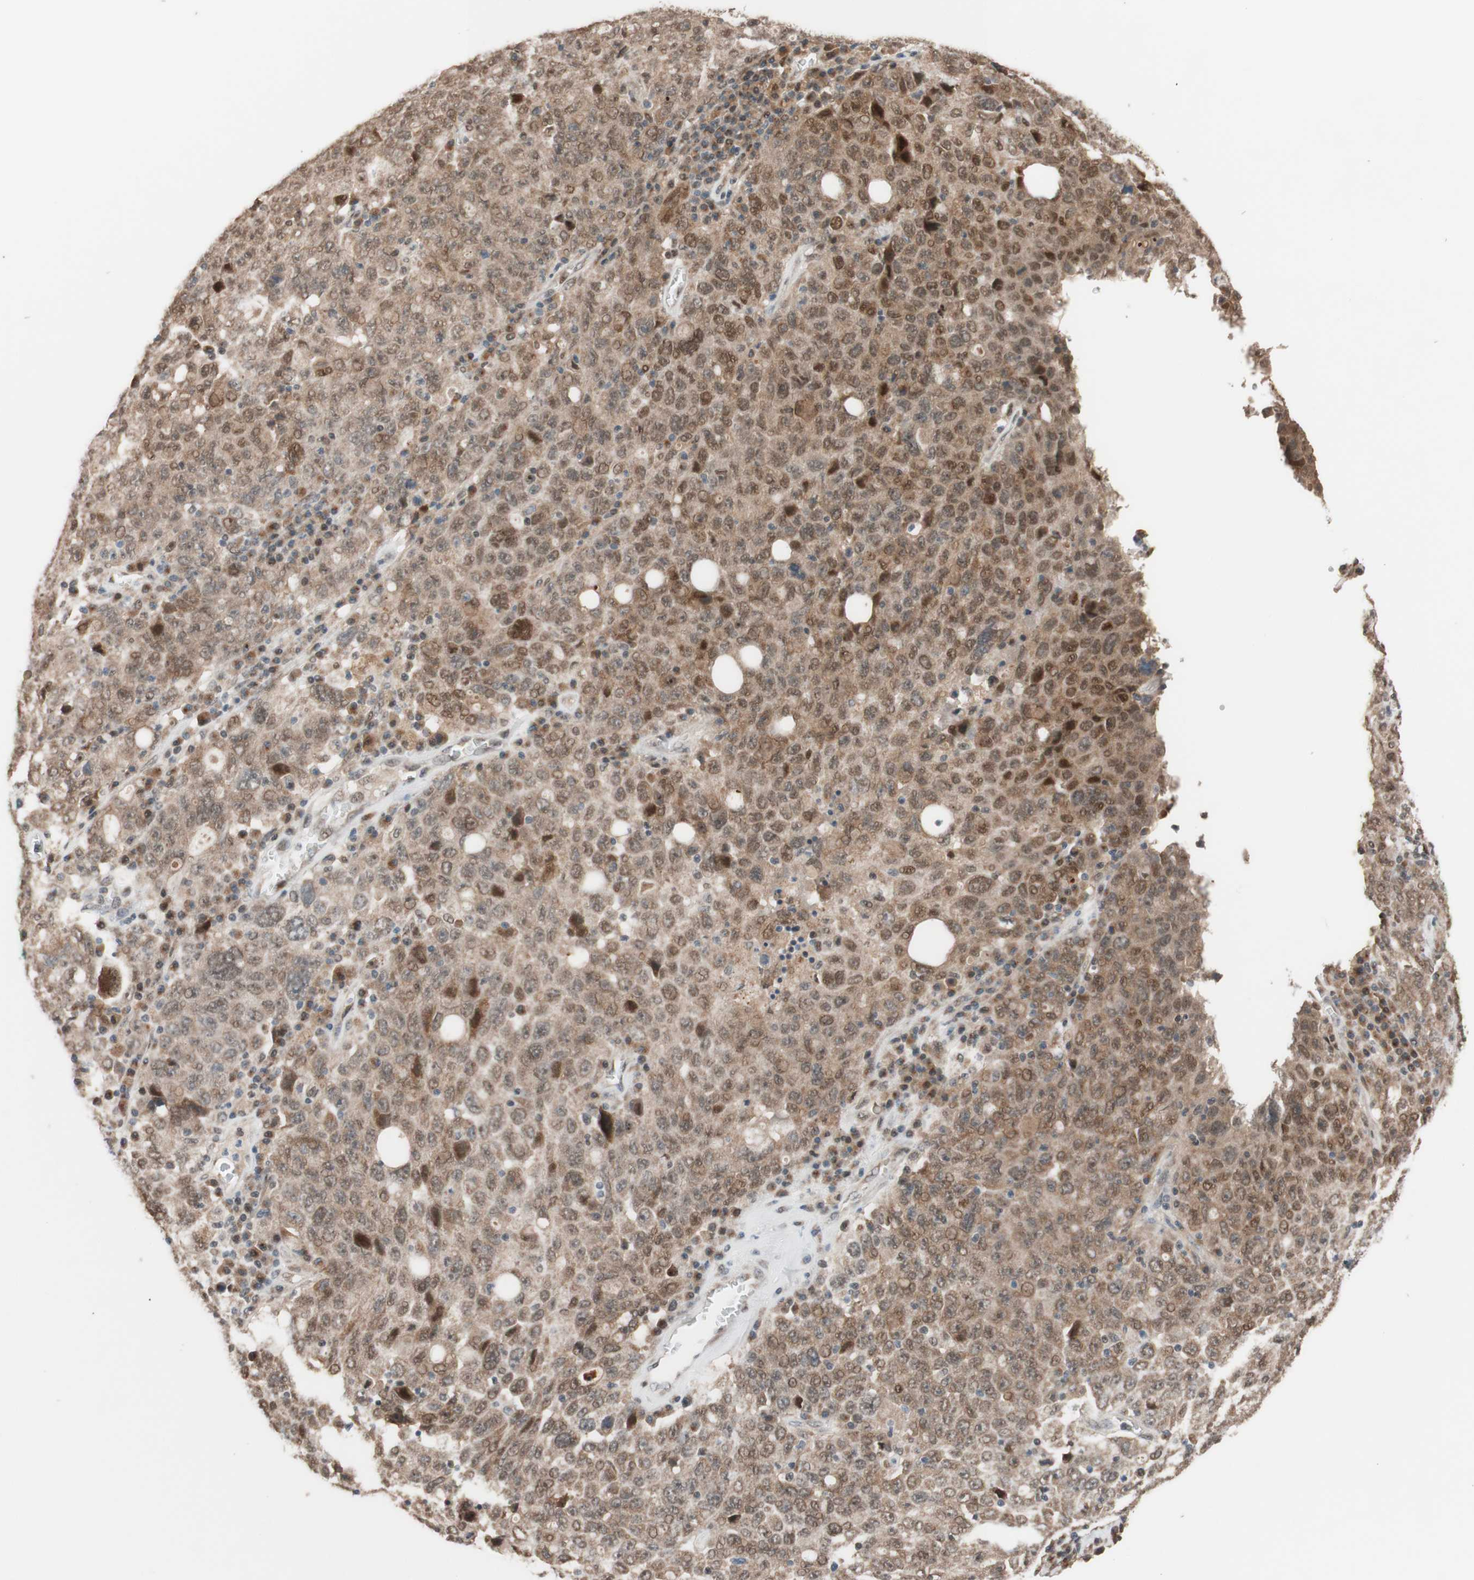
{"staining": {"intensity": "moderate", "quantity": ">75%", "location": "cytoplasmic/membranous"}, "tissue": "ovarian cancer", "cell_type": "Tumor cells", "image_type": "cancer", "snomed": [{"axis": "morphology", "description": "Carcinoma, endometroid"}, {"axis": "topography", "description": "Ovary"}], "caption": "The micrograph exhibits staining of ovarian cancer, revealing moderate cytoplasmic/membranous protein expression (brown color) within tumor cells. The staining was performed using DAB (3,3'-diaminobenzidine), with brown indicating positive protein expression. Nuclei are stained blue with hematoxylin.", "gene": "CCNC", "patient": {"sex": "female", "age": 62}}